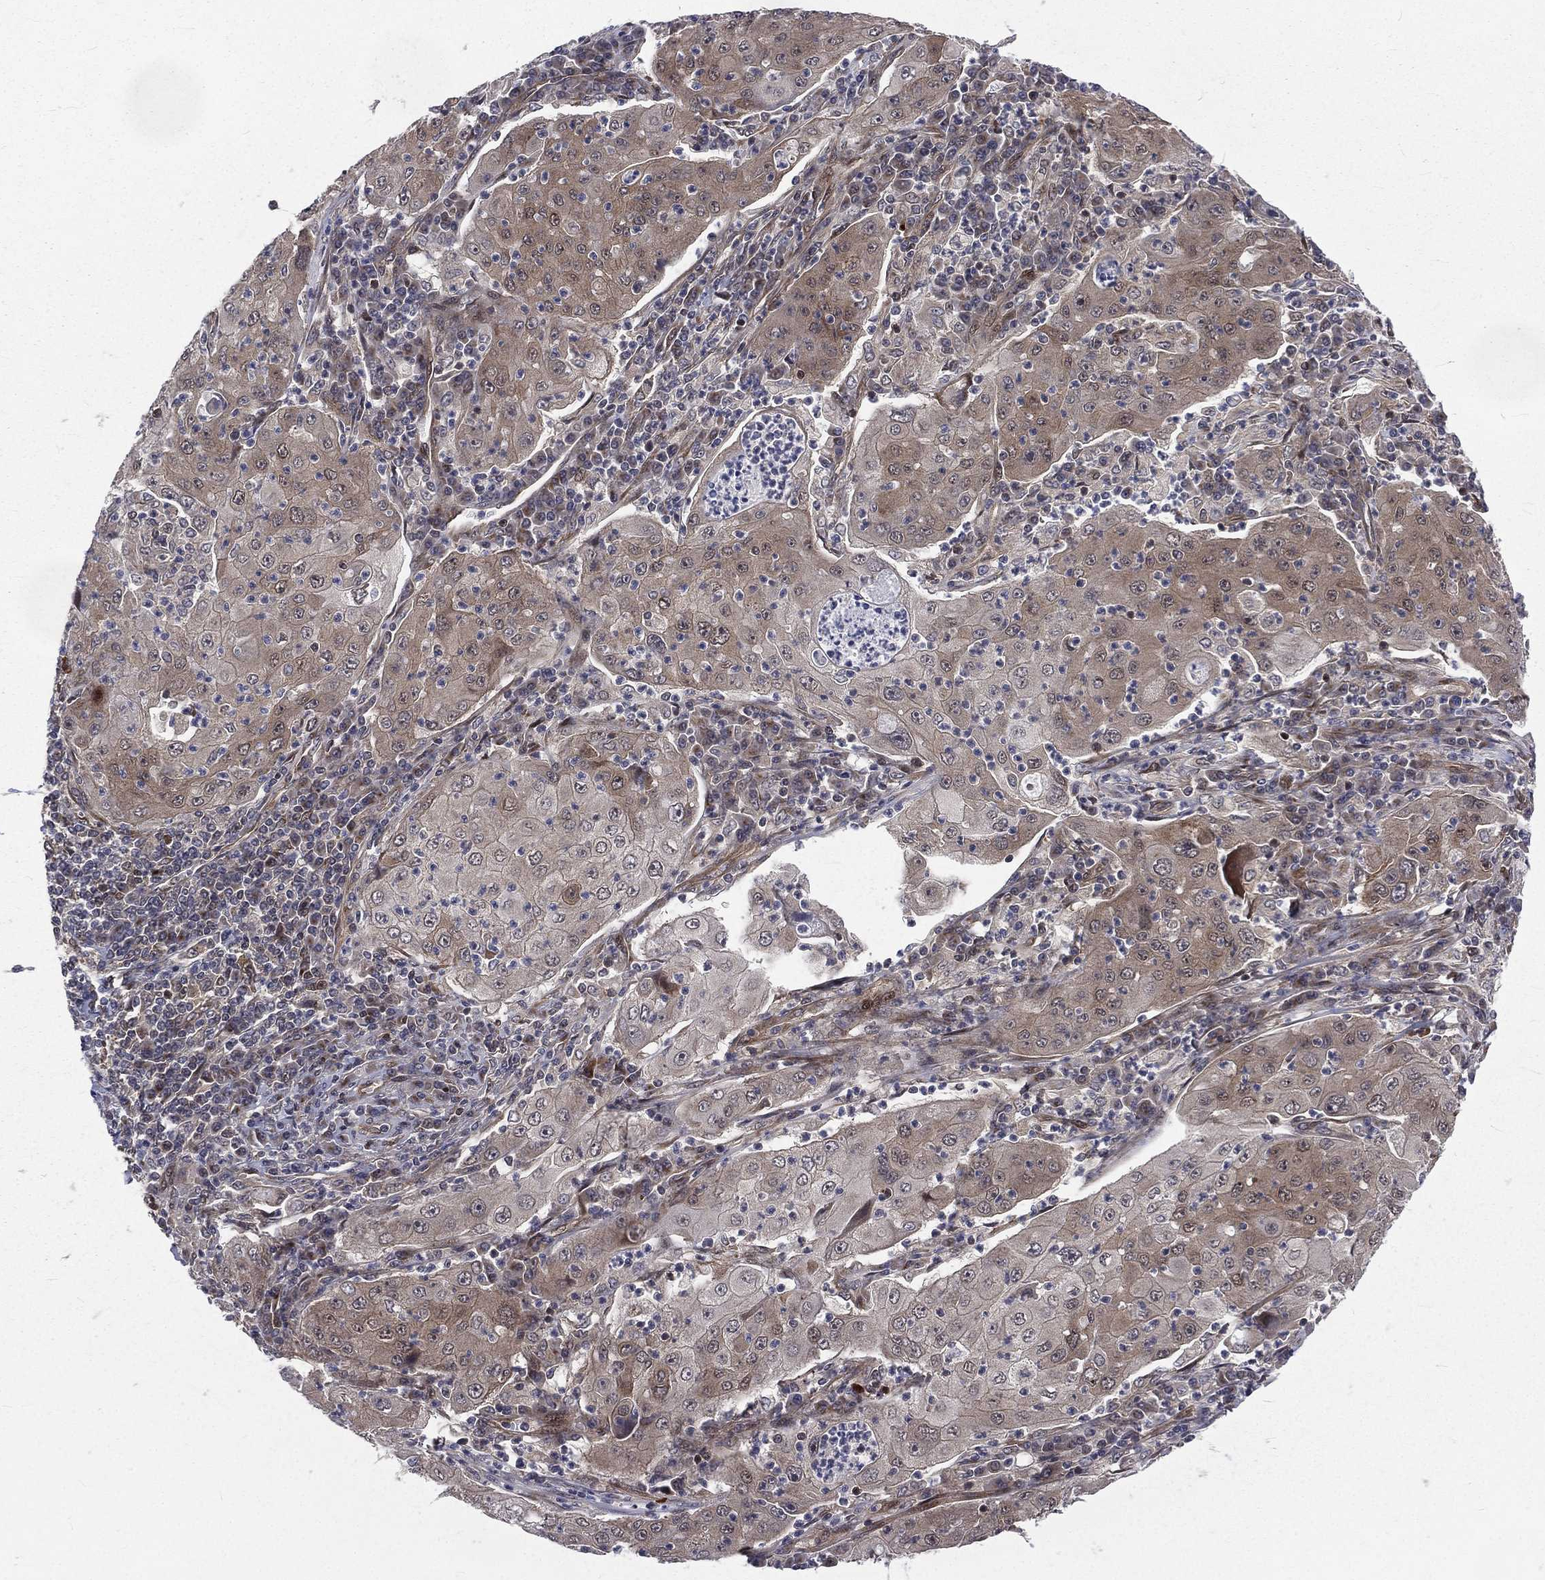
{"staining": {"intensity": "weak", "quantity": "25%-75%", "location": "cytoplasmic/membranous"}, "tissue": "lung cancer", "cell_type": "Tumor cells", "image_type": "cancer", "snomed": [{"axis": "morphology", "description": "Squamous cell carcinoma, NOS"}, {"axis": "topography", "description": "Lung"}], "caption": "A histopathology image of human lung cancer stained for a protein exhibits weak cytoplasmic/membranous brown staining in tumor cells.", "gene": "ARL3", "patient": {"sex": "female", "age": 59}}